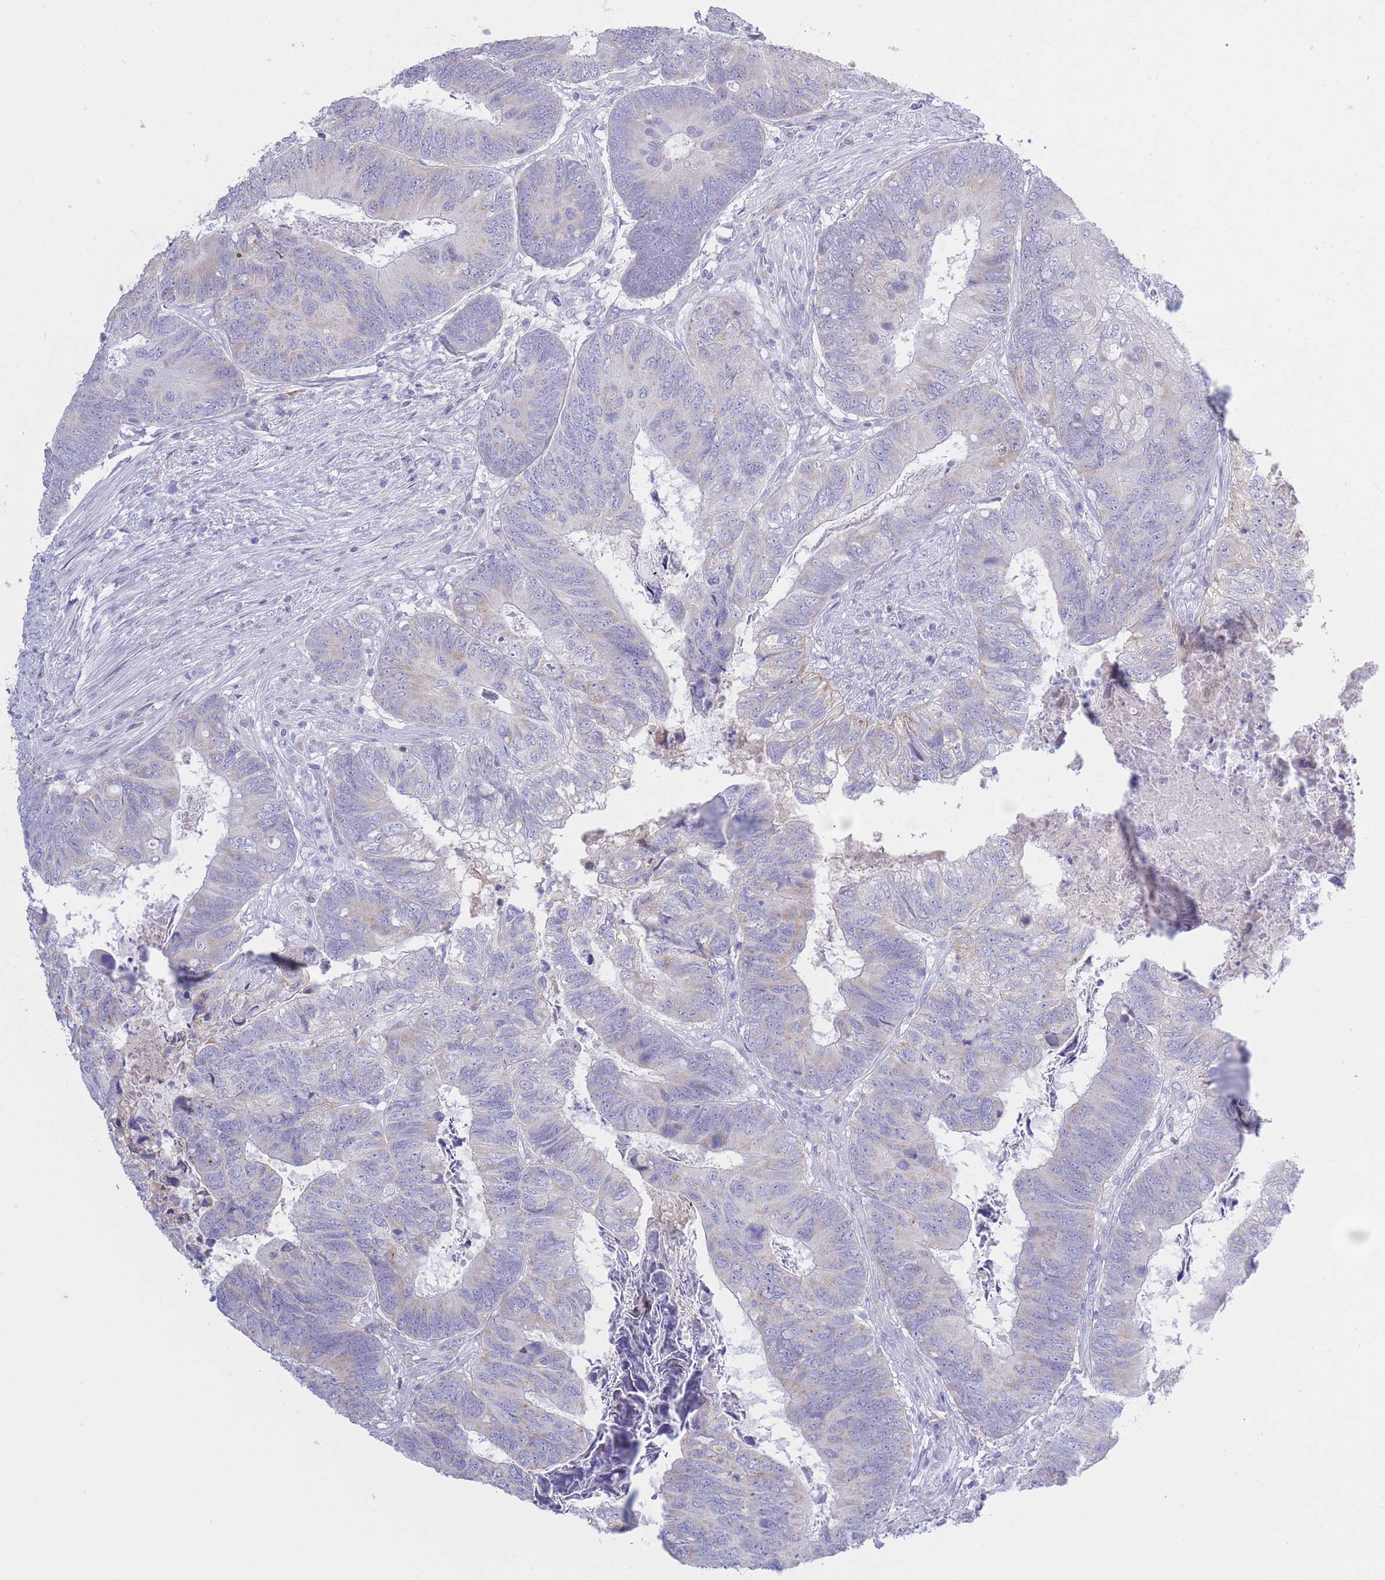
{"staining": {"intensity": "negative", "quantity": "none", "location": "none"}, "tissue": "colorectal cancer", "cell_type": "Tumor cells", "image_type": "cancer", "snomed": [{"axis": "morphology", "description": "Adenocarcinoma, NOS"}, {"axis": "topography", "description": "Colon"}], "caption": "Micrograph shows no protein expression in tumor cells of colorectal adenocarcinoma tissue.", "gene": "NANP", "patient": {"sex": "female", "age": 67}}